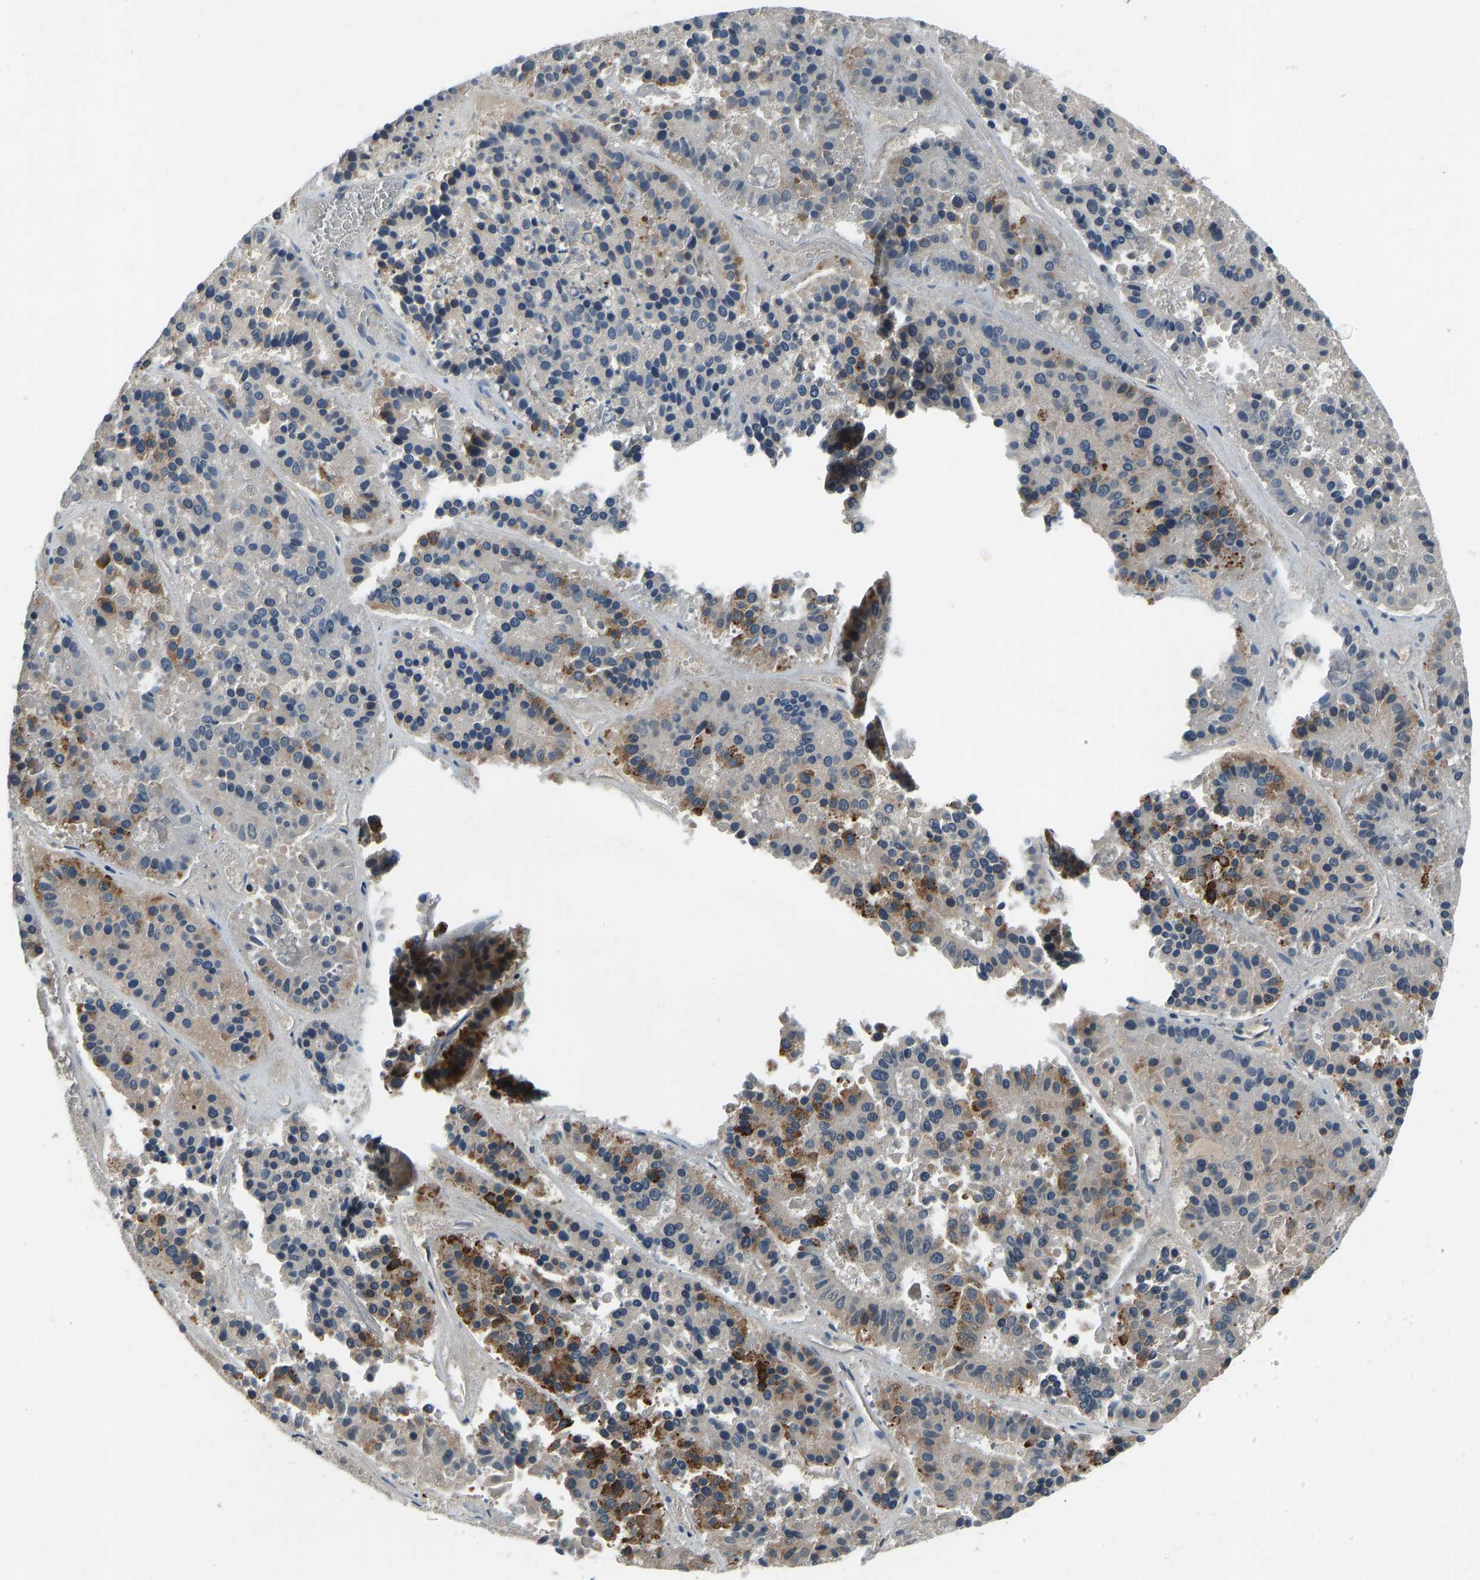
{"staining": {"intensity": "strong", "quantity": "25%-75%", "location": "cytoplasmic/membranous"}, "tissue": "pancreatic cancer", "cell_type": "Tumor cells", "image_type": "cancer", "snomed": [{"axis": "morphology", "description": "Adenocarcinoma, NOS"}, {"axis": "topography", "description": "Pancreas"}], "caption": "The immunohistochemical stain highlights strong cytoplasmic/membranous positivity in tumor cells of pancreatic cancer (adenocarcinoma) tissue.", "gene": "RLIM", "patient": {"sex": "male", "age": 50}}